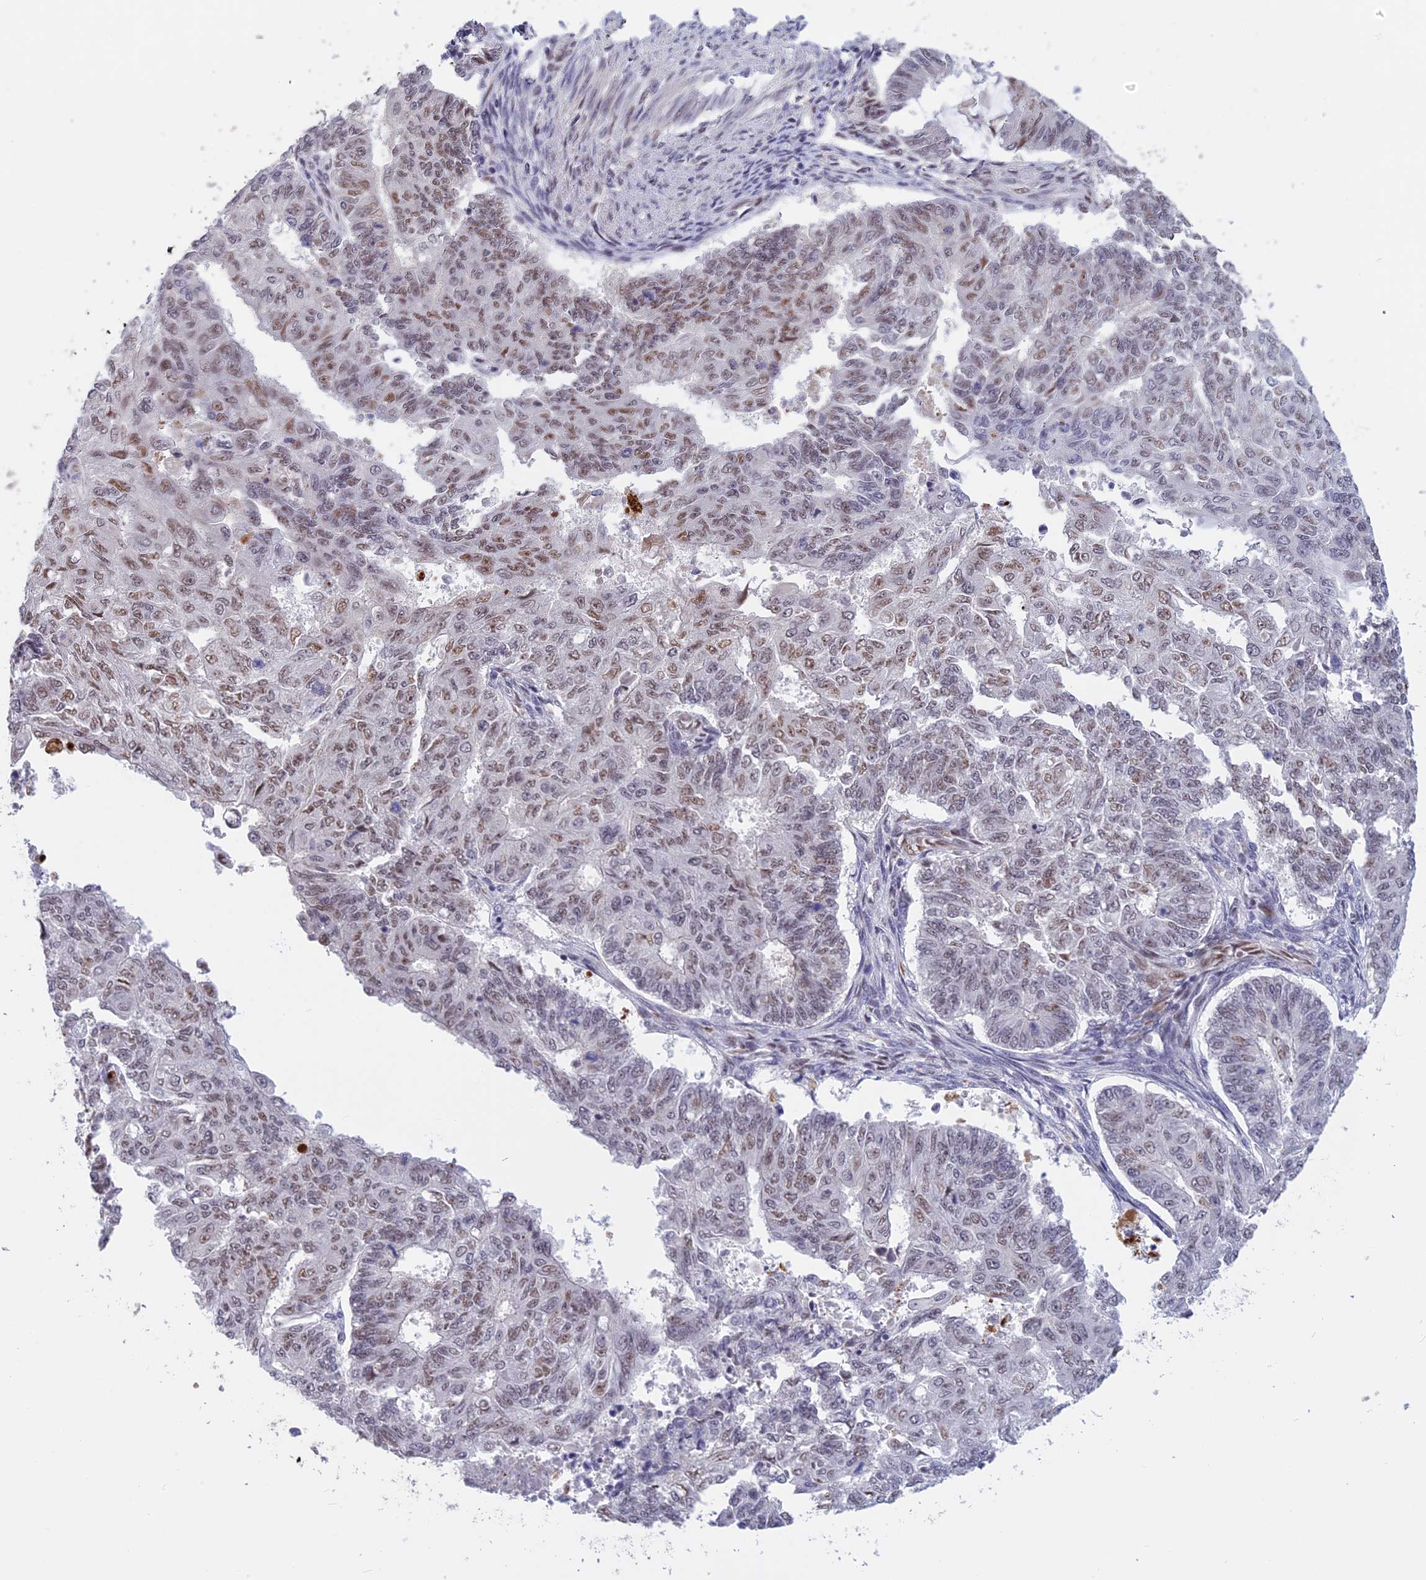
{"staining": {"intensity": "moderate", "quantity": "<25%", "location": "nuclear"}, "tissue": "endometrial cancer", "cell_type": "Tumor cells", "image_type": "cancer", "snomed": [{"axis": "morphology", "description": "Adenocarcinoma, NOS"}, {"axis": "topography", "description": "Endometrium"}], "caption": "Adenocarcinoma (endometrial) stained with a protein marker displays moderate staining in tumor cells.", "gene": "POLR2C", "patient": {"sex": "female", "age": 32}}